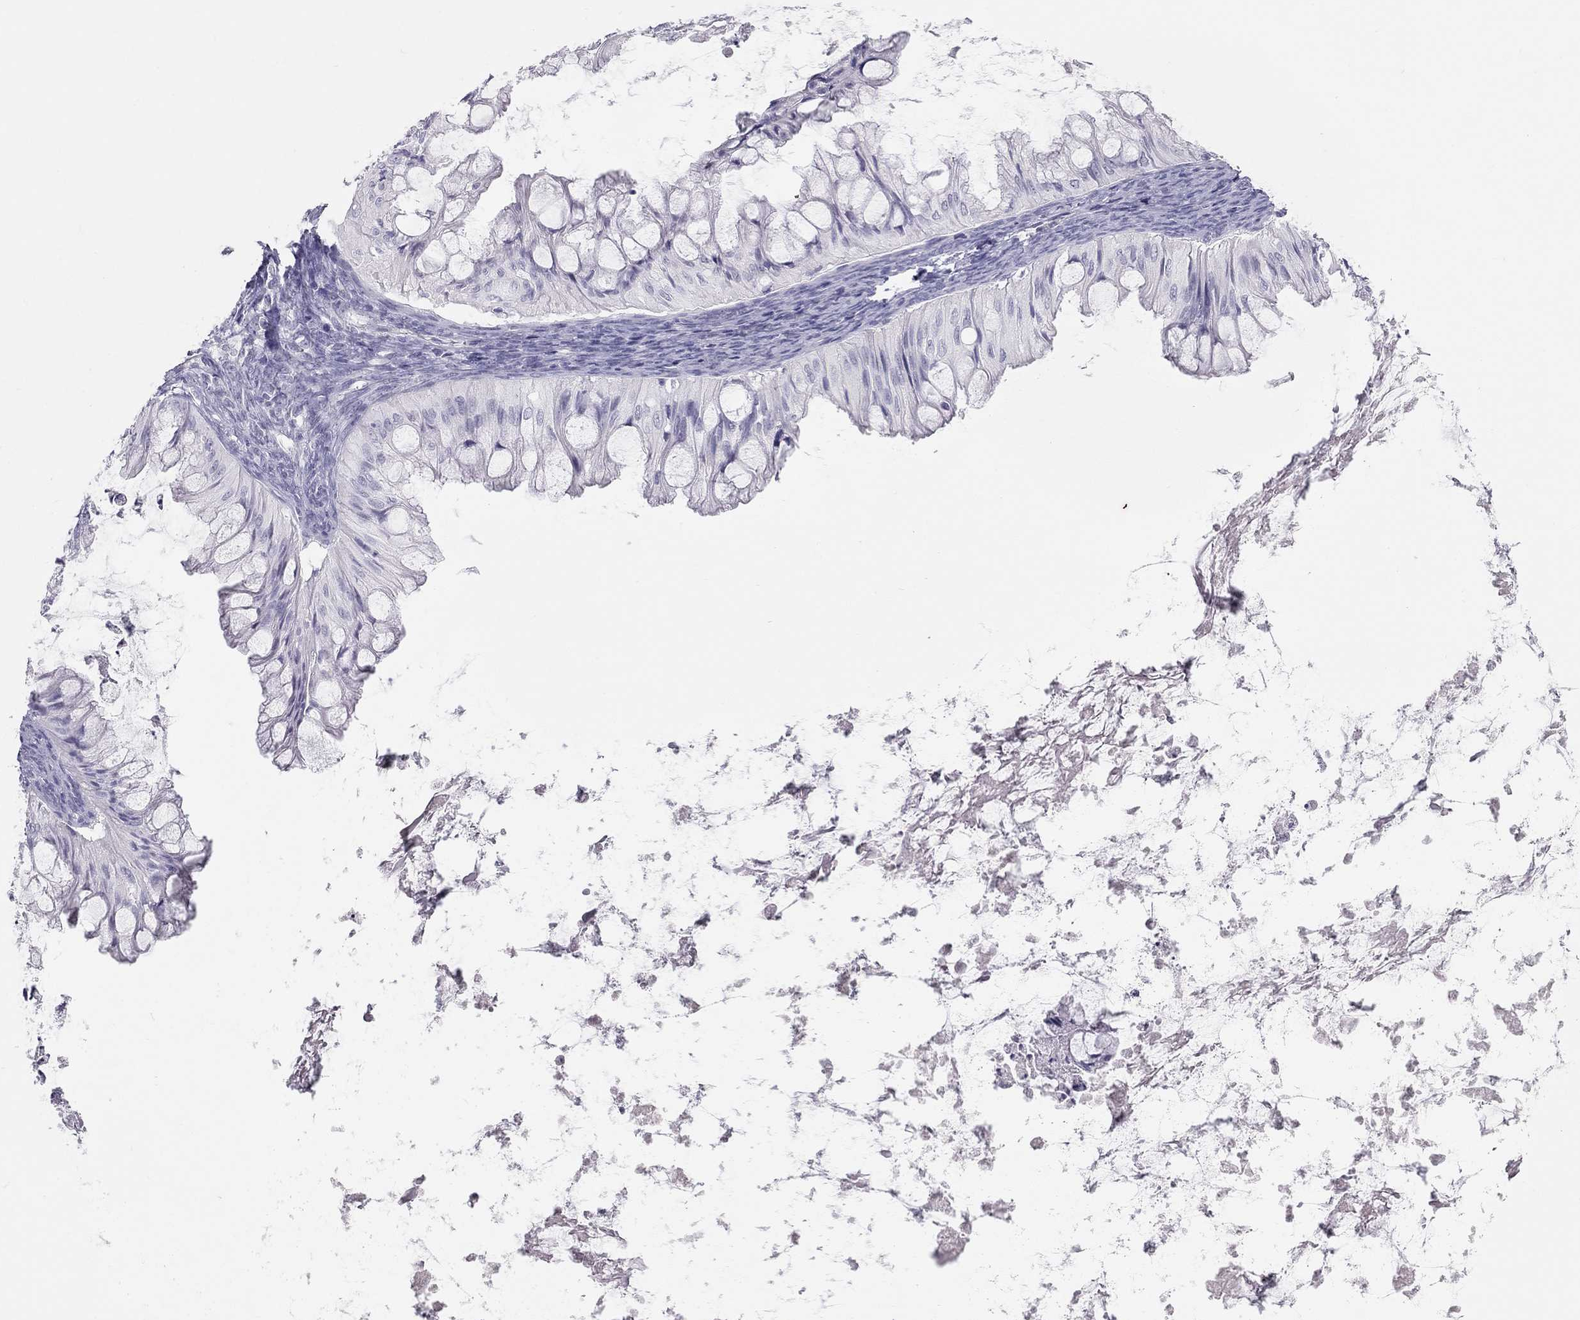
{"staining": {"intensity": "negative", "quantity": "none", "location": "none"}, "tissue": "ovarian cancer", "cell_type": "Tumor cells", "image_type": "cancer", "snomed": [{"axis": "morphology", "description": "Cystadenocarcinoma, mucinous, NOS"}, {"axis": "topography", "description": "Ovary"}], "caption": "Protein analysis of mucinous cystadenocarcinoma (ovarian) displays no significant staining in tumor cells.", "gene": "SPATA12", "patient": {"sex": "female", "age": 57}}